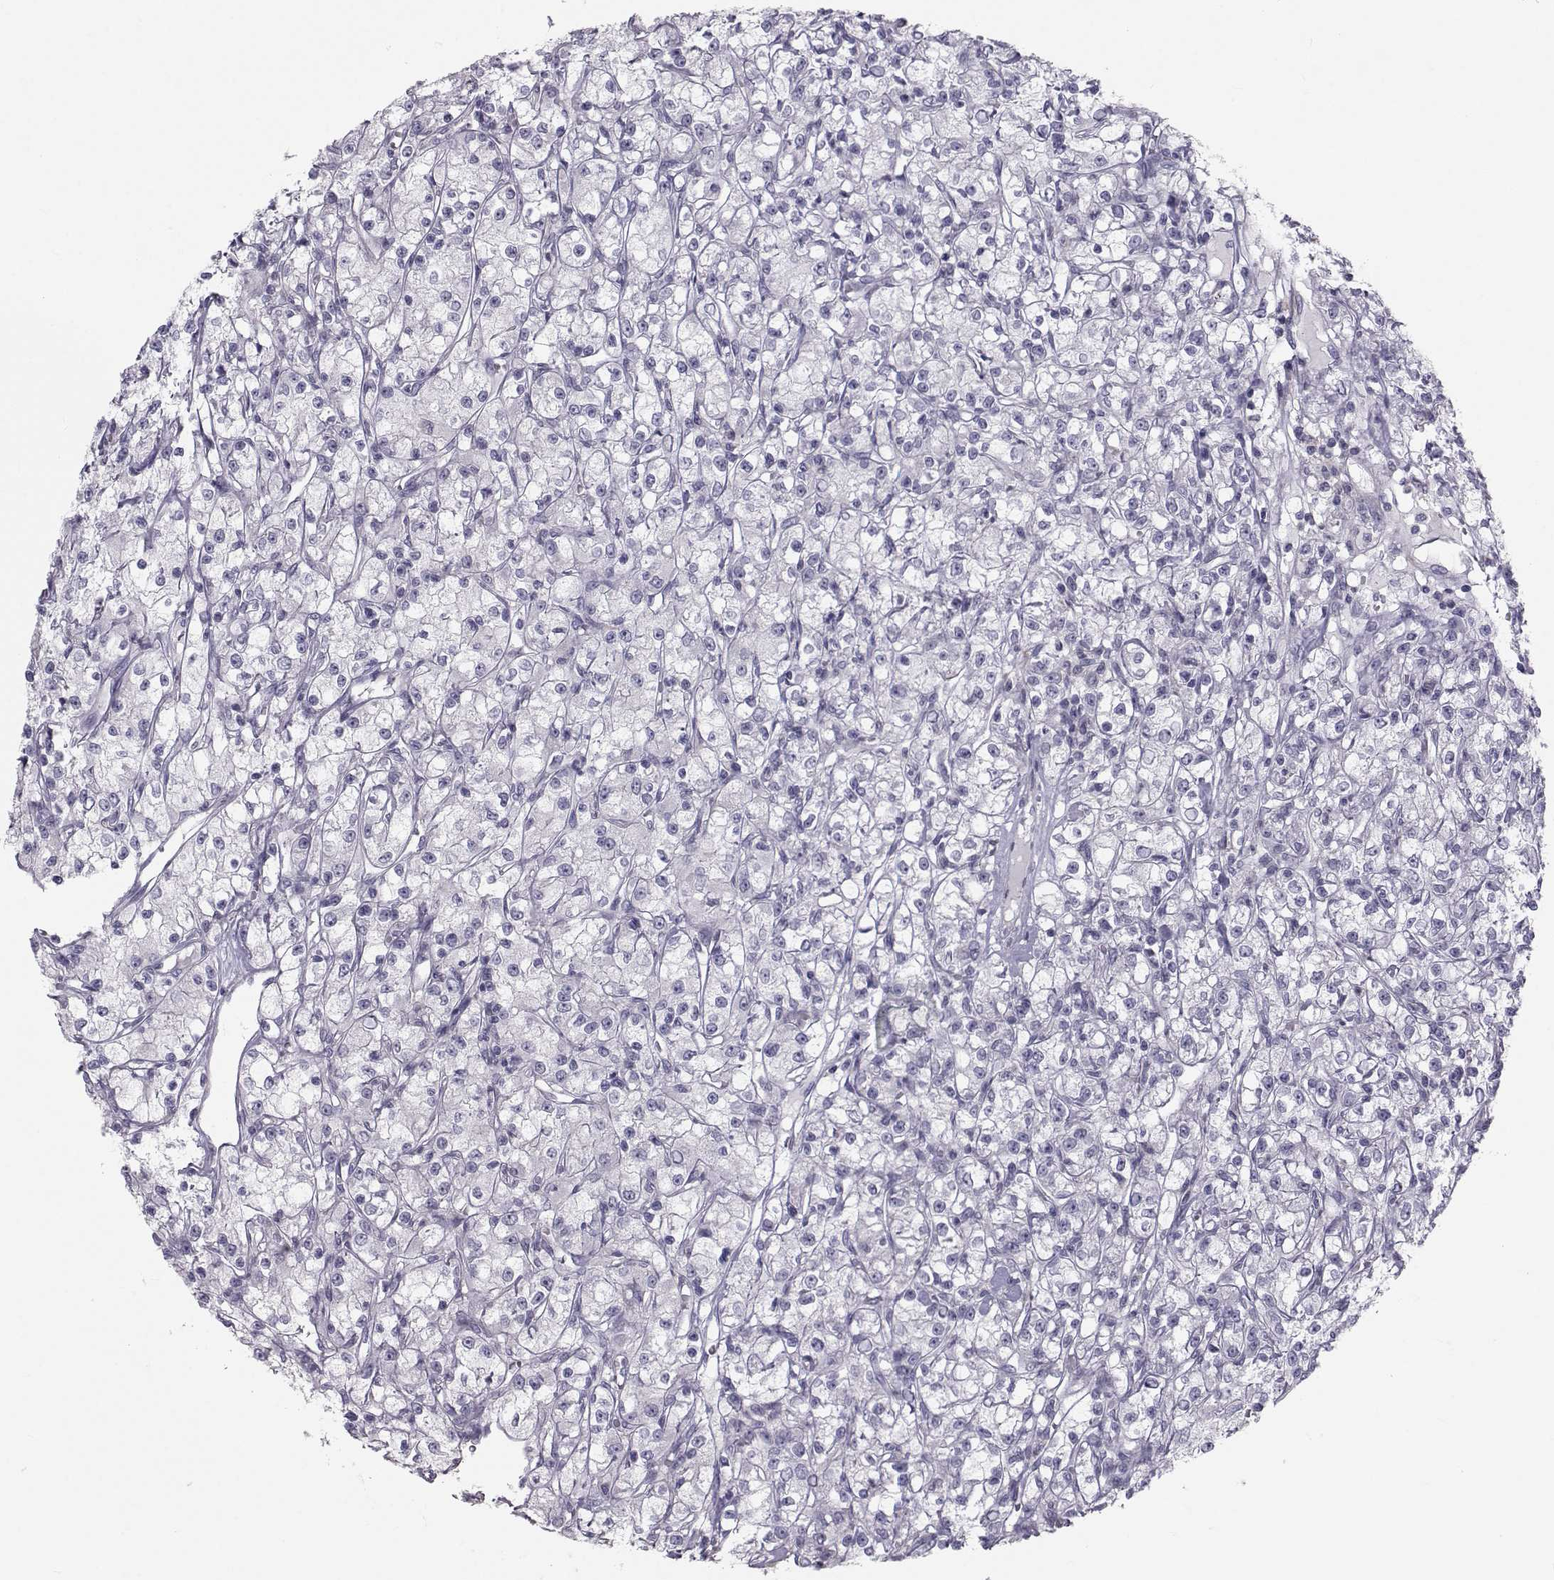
{"staining": {"intensity": "negative", "quantity": "none", "location": "none"}, "tissue": "renal cancer", "cell_type": "Tumor cells", "image_type": "cancer", "snomed": [{"axis": "morphology", "description": "Adenocarcinoma, NOS"}, {"axis": "topography", "description": "Kidney"}], "caption": "An IHC image of adenocarcinoma (renal) is shown. There is no staining in tumor cells of adenocarcinoma (renal).", "gene": "GARIN3", "patient": {"sex": "female", "age": 59}}